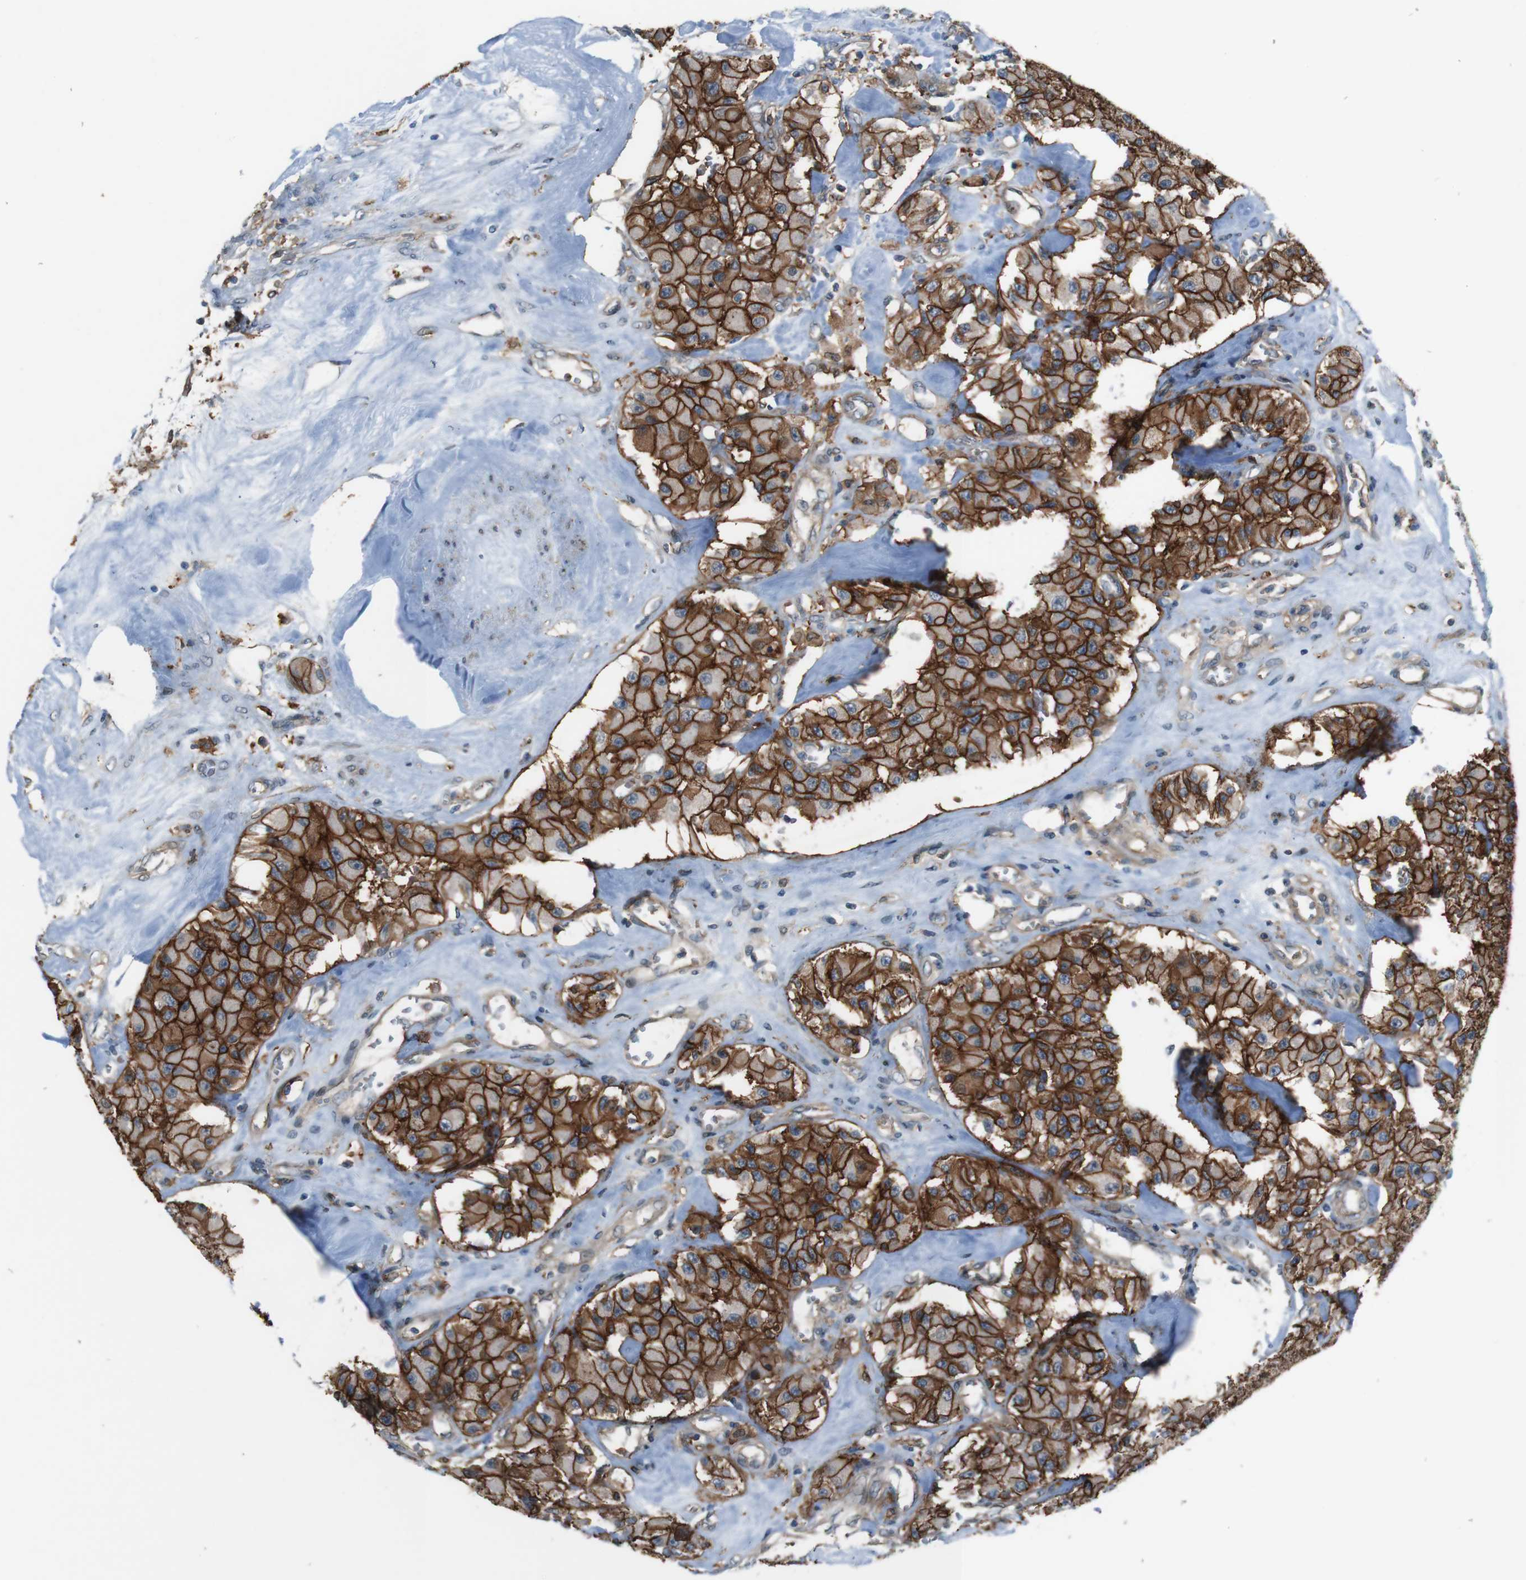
{"staining": {"intensity": "strong", "quantity": ">75%", "location": "cytoplasmic/membranous"}, "tissue": "carcinoid", "cell_type": "Tumor cells", "image_type": "cancer", "snomed": [{"axis": "morphology", "description": "Carcinoid, malignant, NOS"}, {"axis": "topography", "description": "Pancreas"}], "caption": "Immunohistochemical staining of carcinoid (malignant) shows strong cytoplasmic/membranous protein positivity in approximately >75% of tumor cells.", "gene": "ATP2B1", "patient": {"sex": "male", "age": 41}}